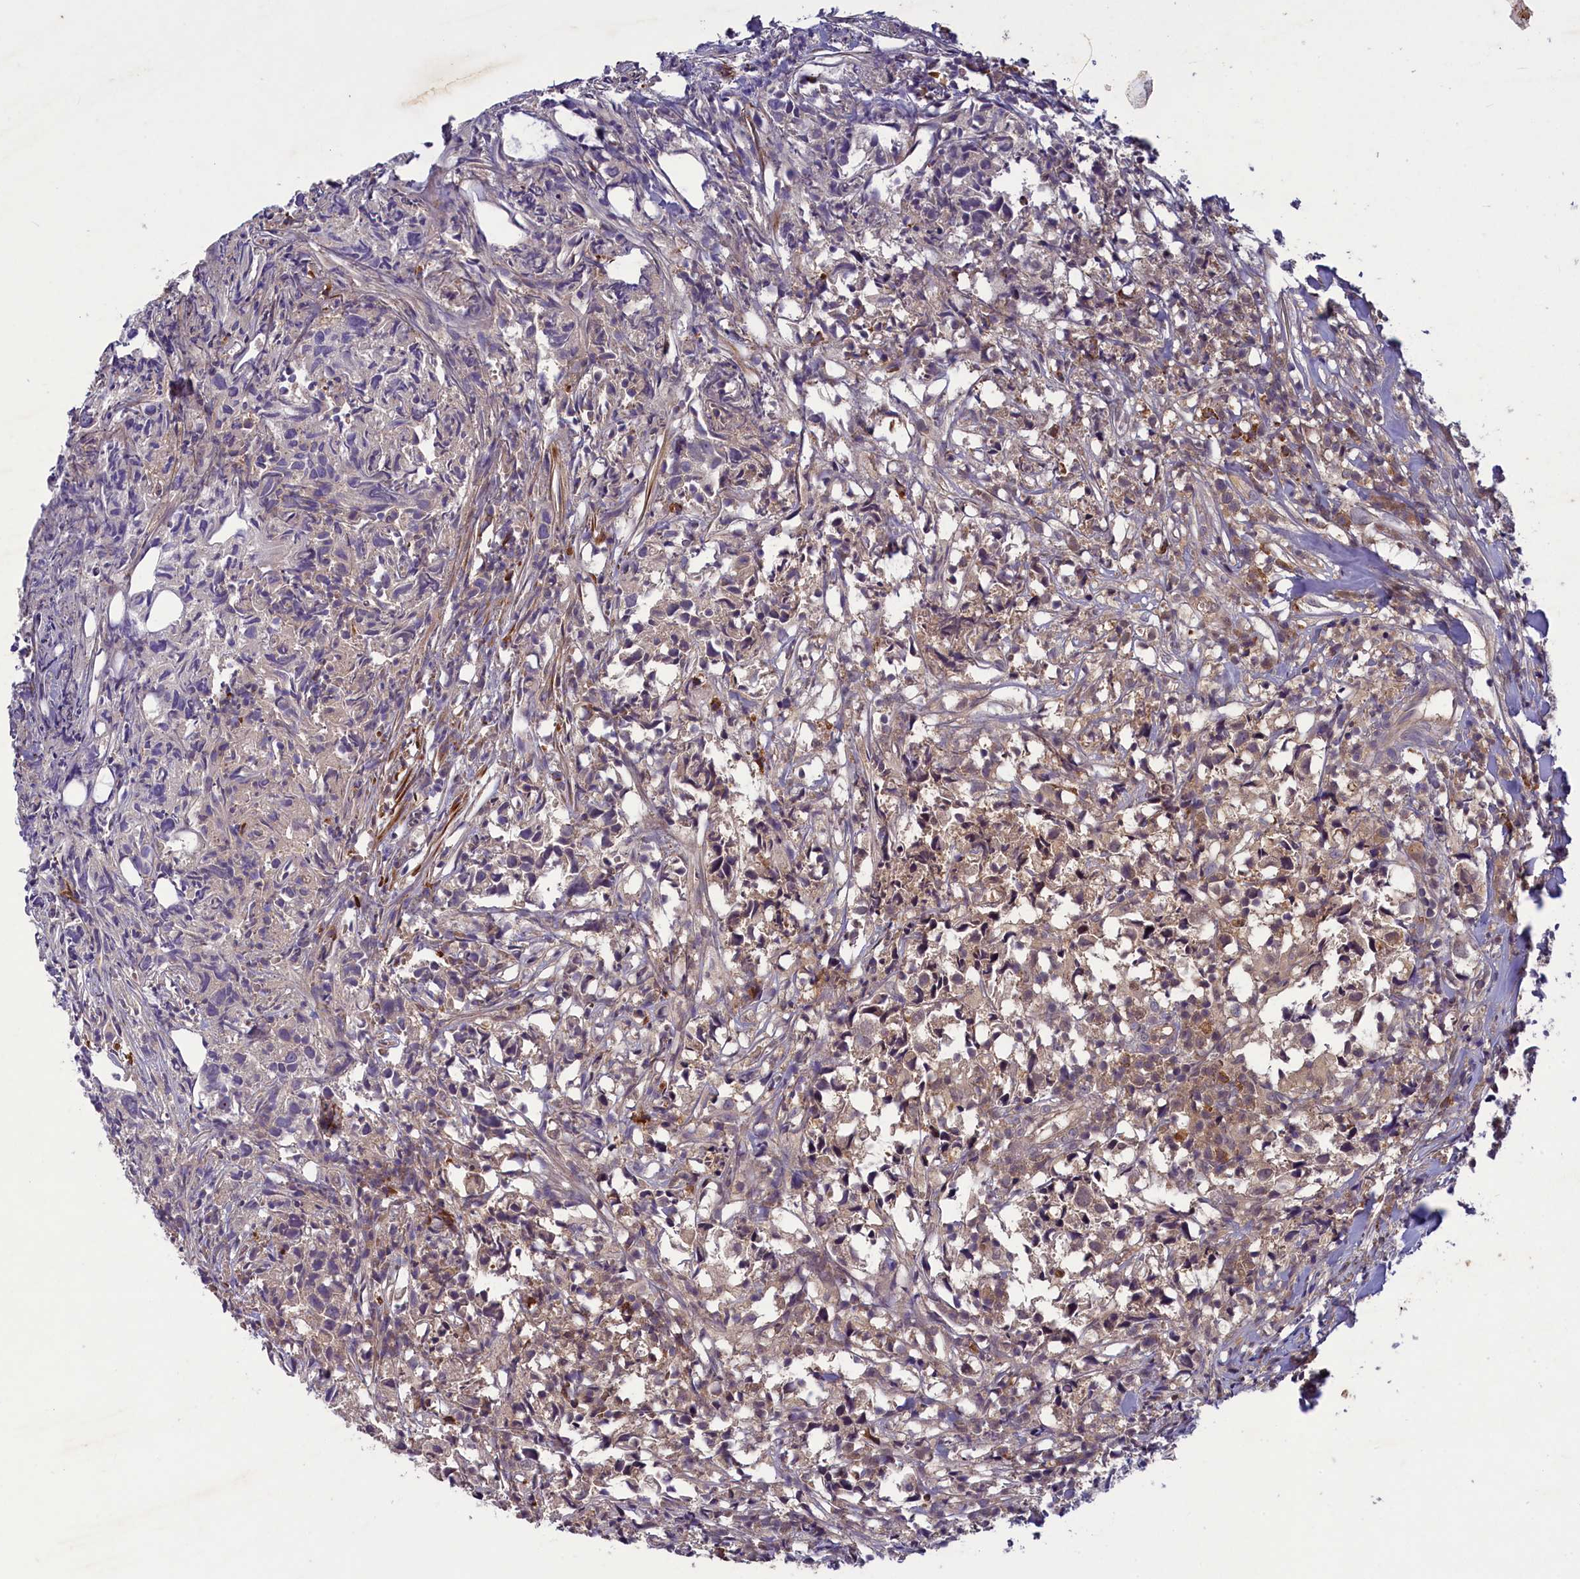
{"staining": {"intensity": "moderate", "quantity": ">75%", "location": "cytoplasmic/membranous"}, "tissue": "urothelial cancer", "cell_type": "Tumor cells", "image_type": "cancer", "snomed": [{"axis": "morphology", "description": "Urothelial carcinoma, High grade"}, {"axis": "topography", "description": "Urinary bladder"}], "caption": "Protein staining demonstrates moderate cytoplasmic/membranous staining in about >75% of tumor cells in urothelial cancer. The protein is stained brown, and the nuclei are stained in blue (DAB (3,3'-diaminobenzidine) IHC with brightfield microscopy, high magnification).", "gene": "NUBP1", "patient": {"sex": "female", "age": 75}}